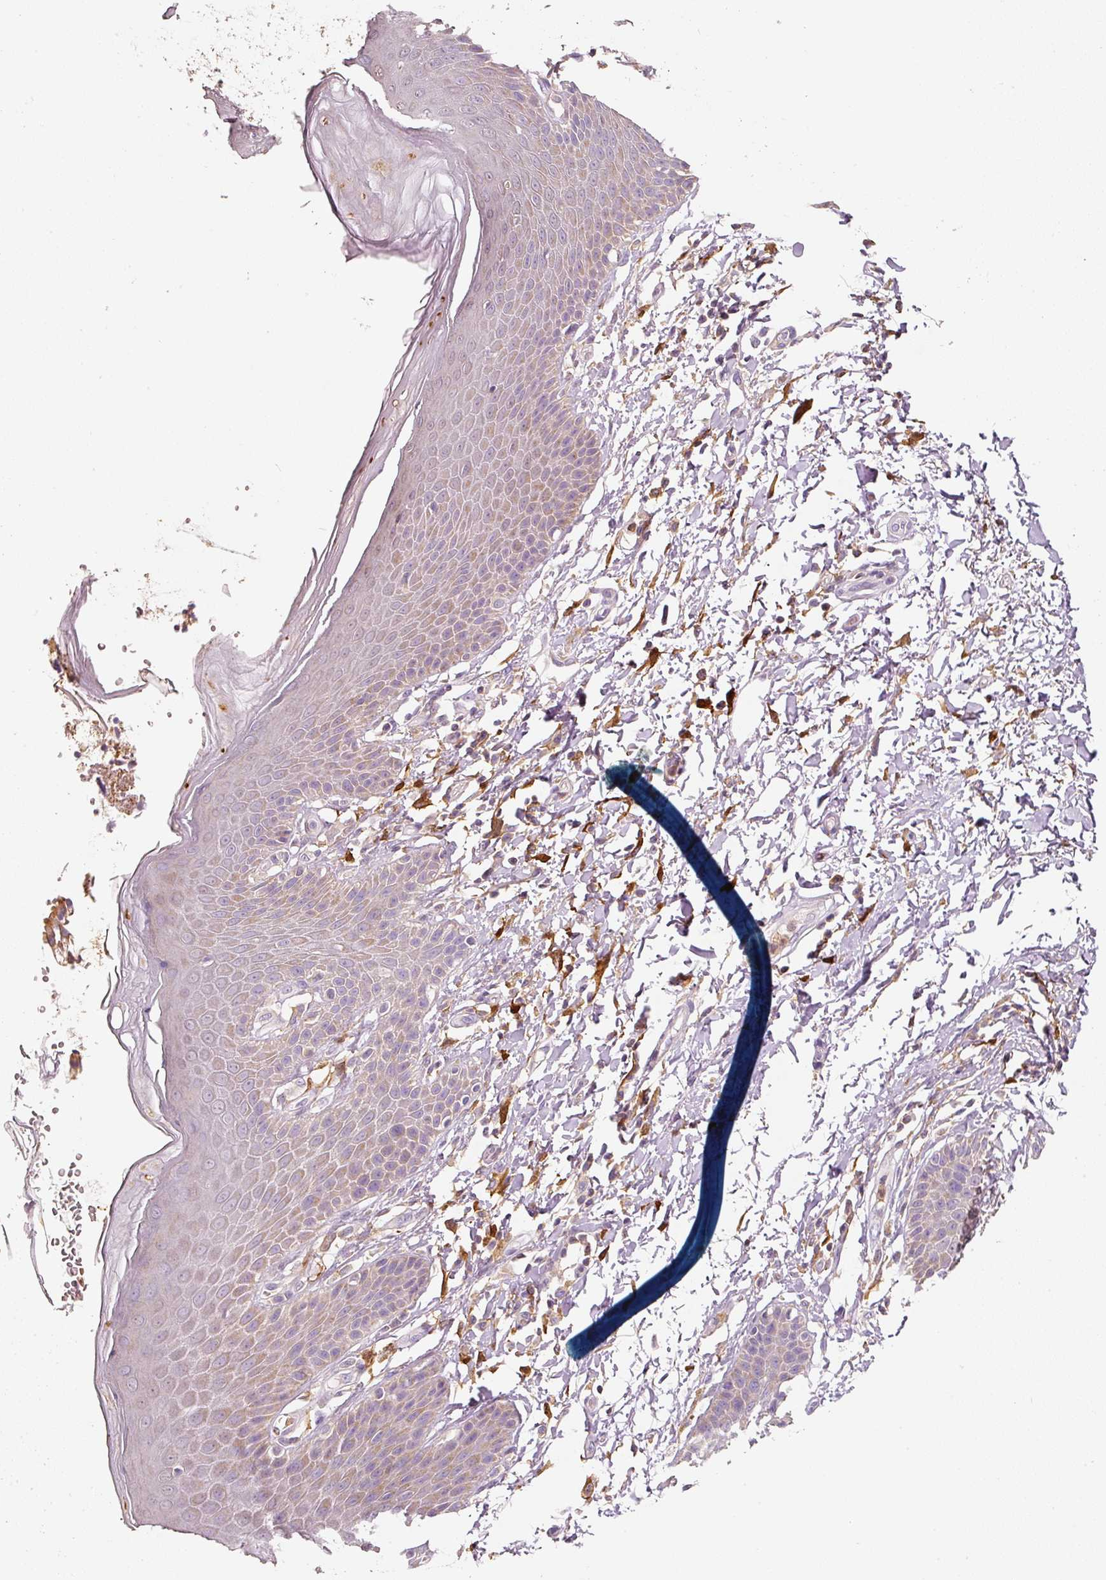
{"staining": {"intensity": "weak", "quantity": "<25%", "location": "cytoplasmic/membranous"}, "tissue": "skin", "cell_type": "Epidermal cells", "image_type": "normal", "snomed": [{"axis": "morphology", "description": "Normal tissue, NOS"}, {"axis": "topography", "description": "Peripheral nerve tissue"}], "caption": "Skin was stained to show a protein in brown. There is no significant expression in epidermal cells. The staining is performed using DAB (3,3'-diaminobenzidine) brown chromogen with nuclei counter-stained in using hematoxylin.", "gene": "IQGAP2", "patient": {"sex": "male", "age": 51}}